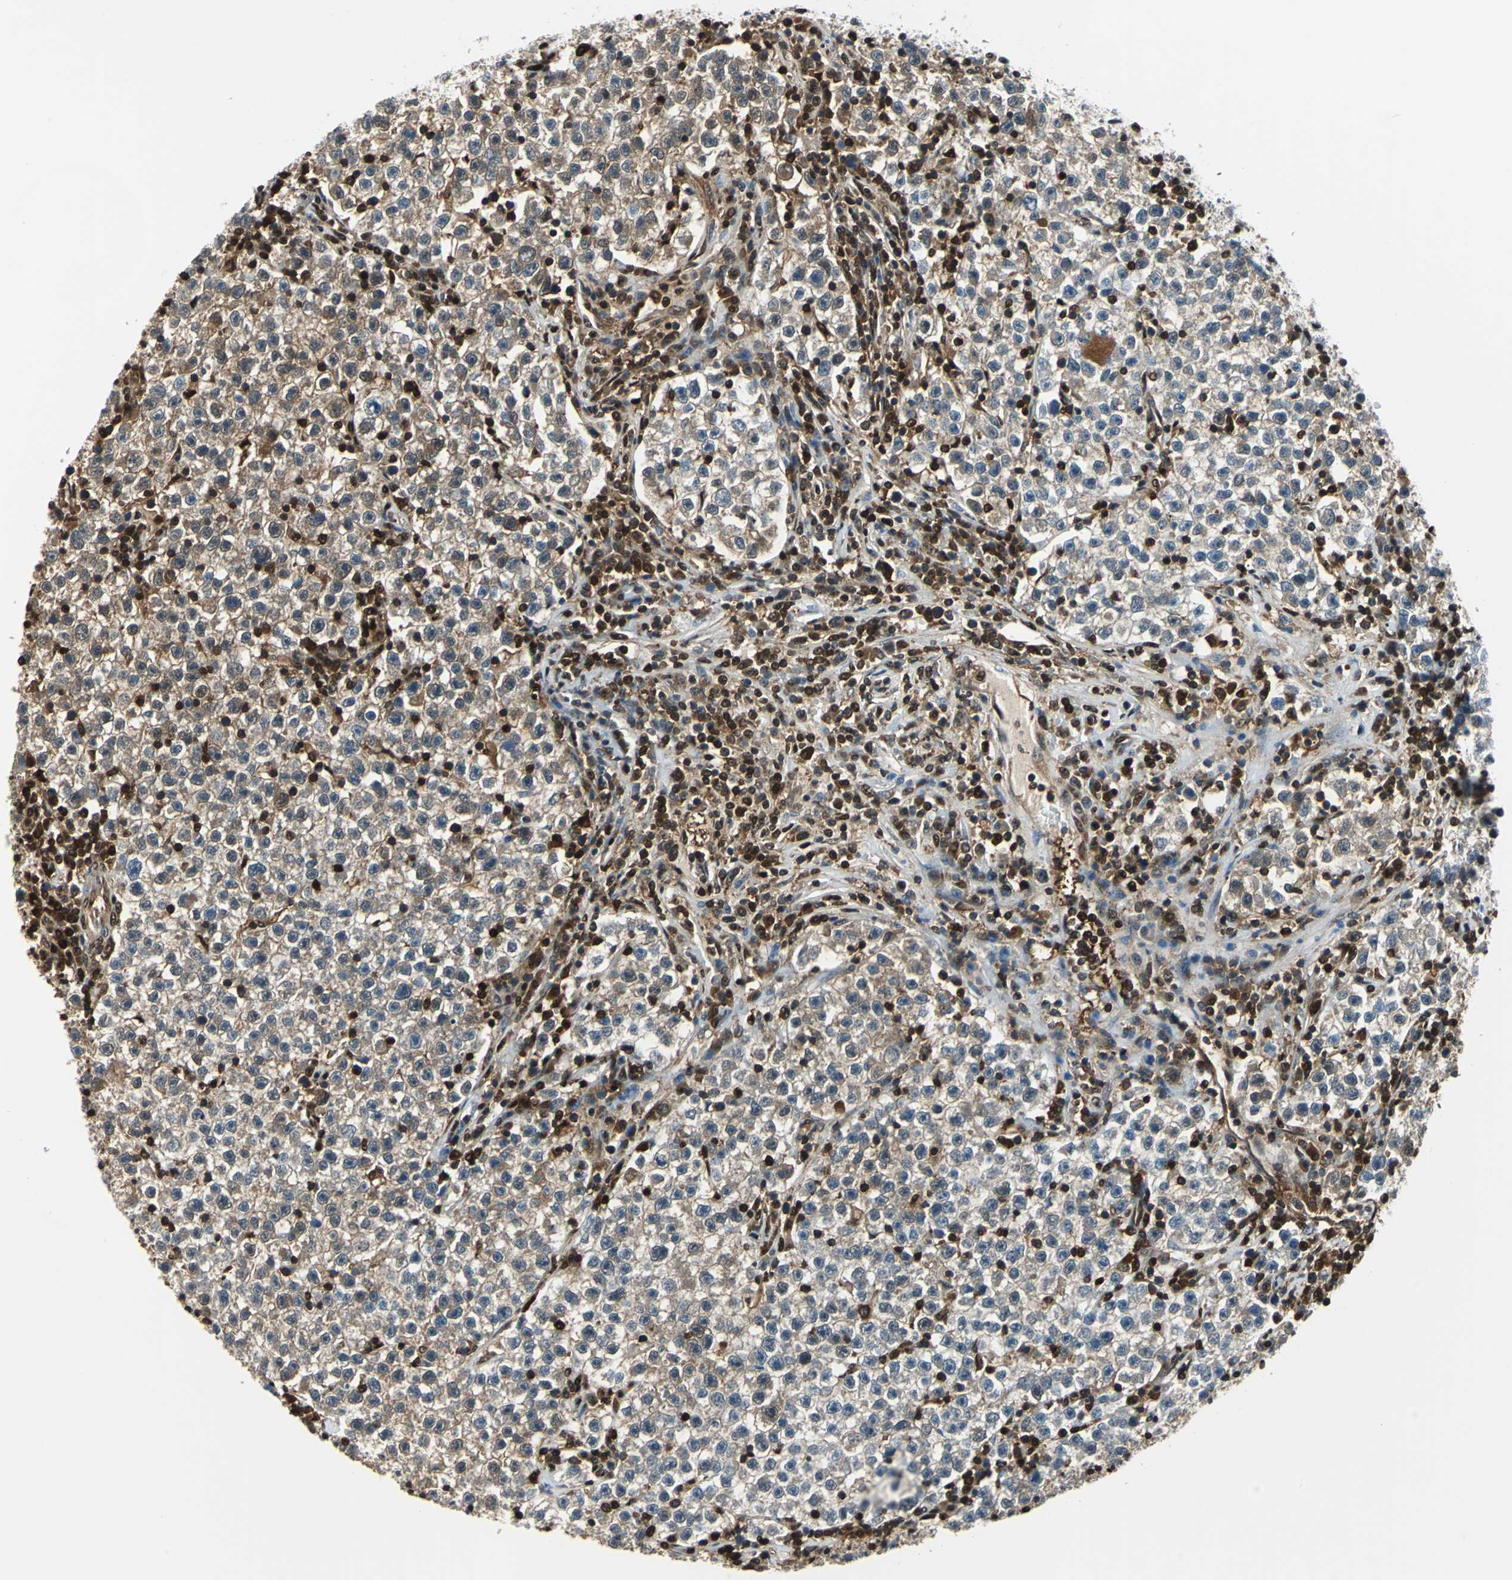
{"staining": {"intensity": "weak", "quantity": "25%-75%", "location": "cytoplasmic/membranous"}, "tissue": "testis cancer", "cell_type": "Tumor cells", "image_type": "cancer", "snomed": [{"axis": "morphology", "description": "Seminoma, NOS"}, {"axis": "topography", "description": "Testis"}], "caption": "IHC (DAB (3,3'-diaminobenzidine)) staining of human testis cancer demonstrates weak cytoplasmic/membranous protein expression in approximately 25%-75% of tumor cells.", "gene": "PSME1", "patient": {"sex": "male", "age": 22}}